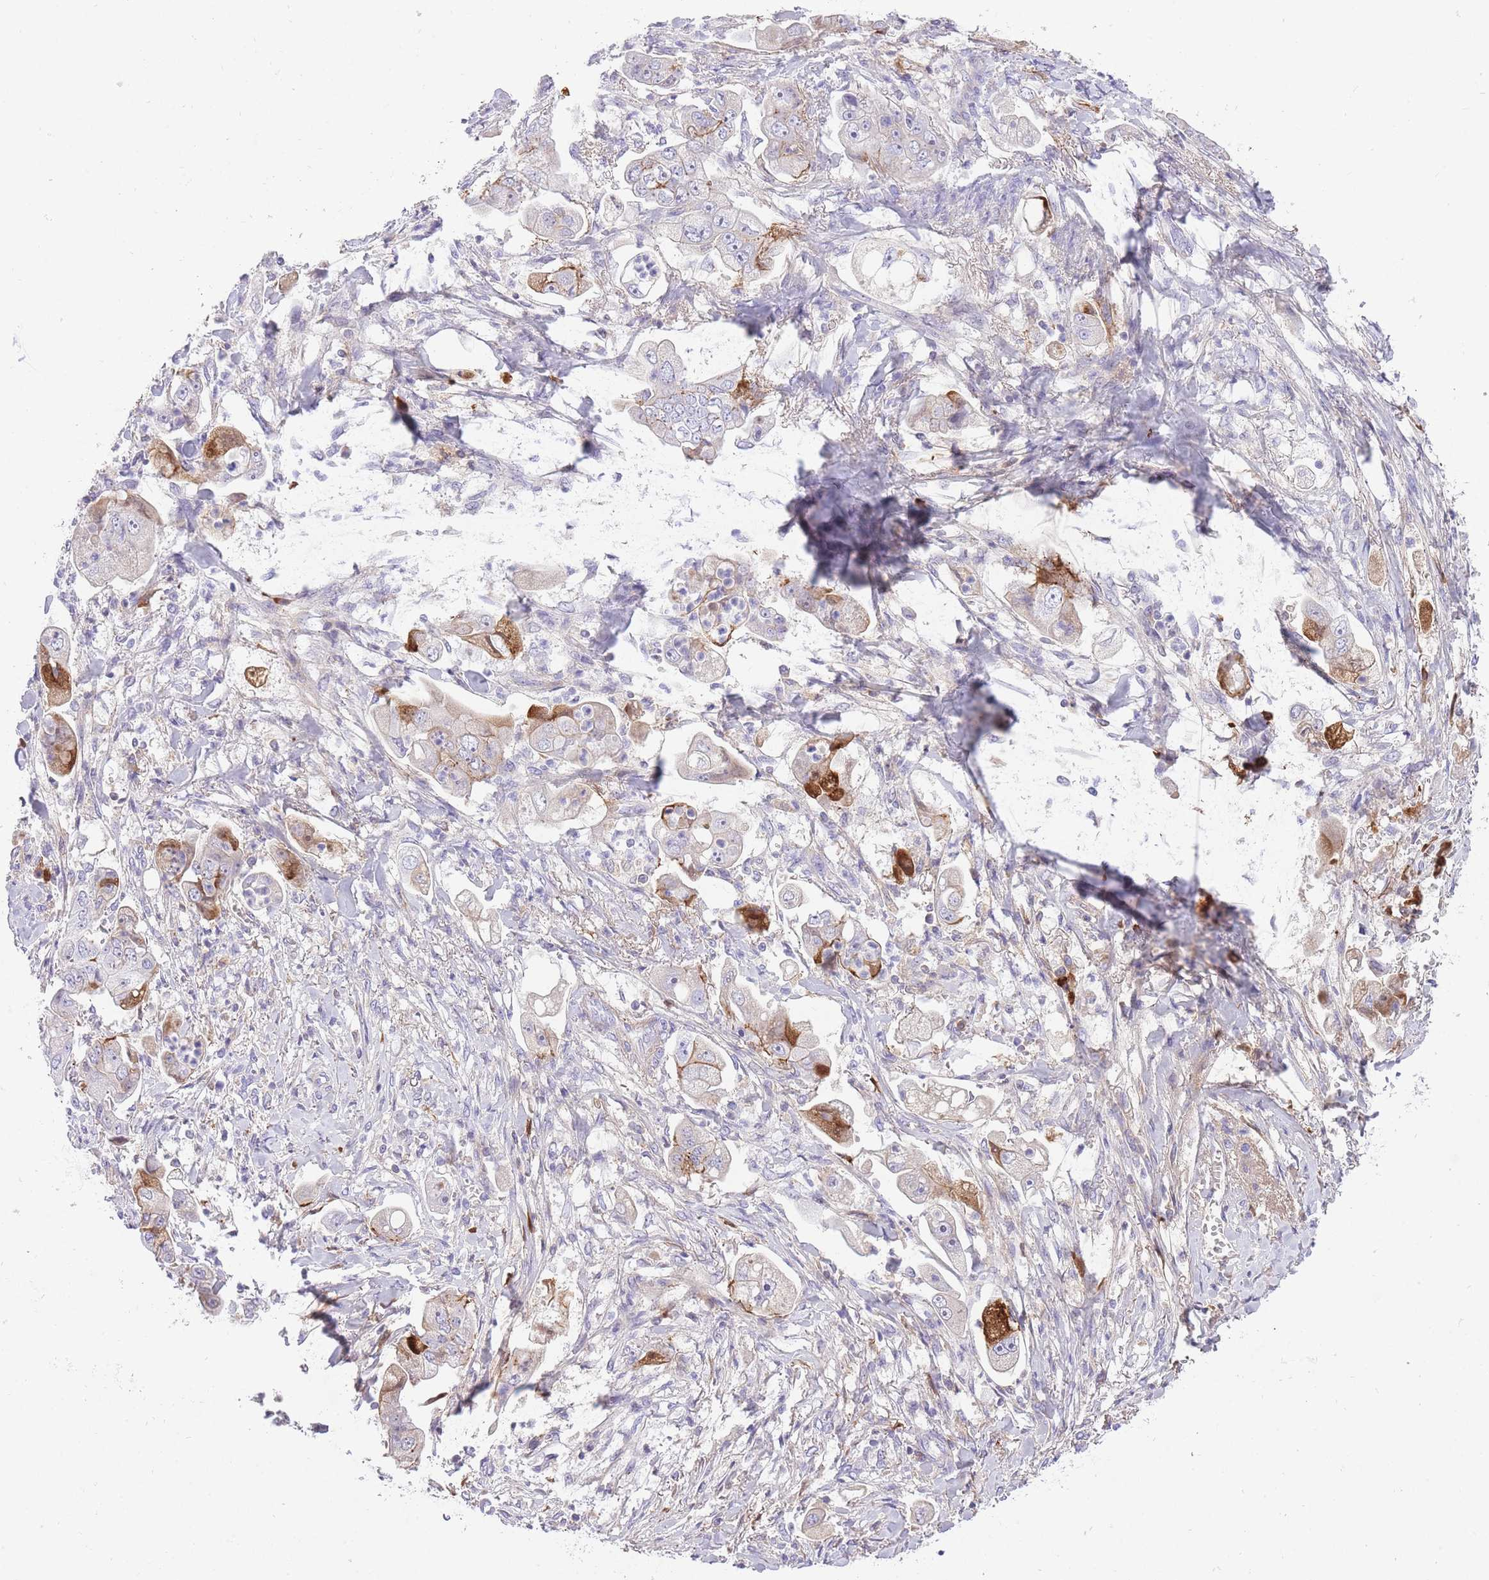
{"staining": {"intensity": "strong", "quantity": "<25%", "location": "cytoplasmic/membranous"}, "tissue": "stomach cancer", "cell_type": "Tumor cells", "image_type": "cancer", "snomed": [{"axis": "morphology", "description": "Adenocarcinoma, NOS"}, {"axis": "topography", "description": "Stomach"}], "caption": "A histopathology image of human stomach cancer (adenocarcinoma) stained for a protein displays strong cytoplasmic/membranous brown staining in tumor cells. (DAB IHC with brightfield microscopy, high magnification).", "gene": "HRG", "patient": {"sex": "male", "age": 62}}